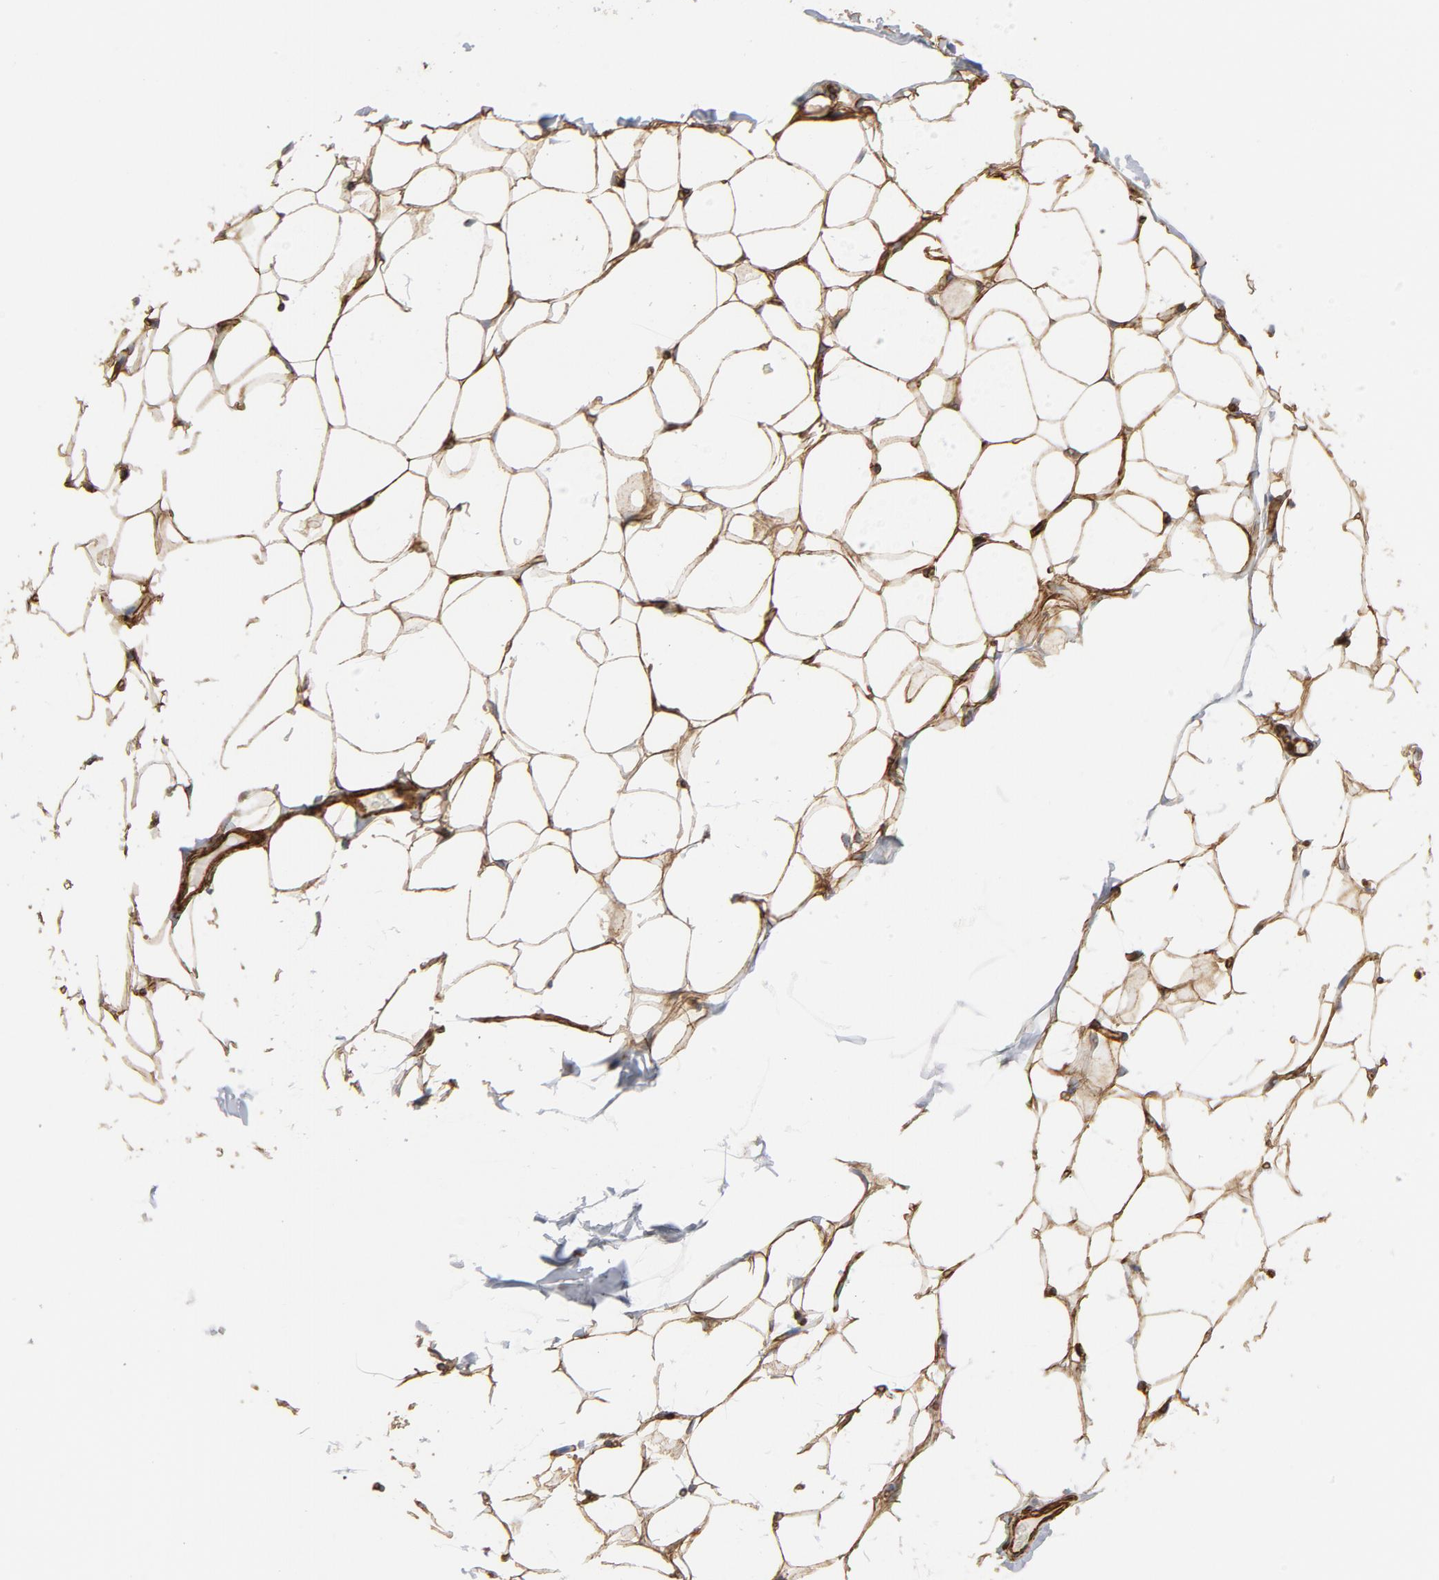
{"staining": {"intensity": "strong", "quantity": ">75%", "location": "cytoplasmic/membranous"}, "tissue": "adipose tissue", "cell_type": "Adipocytes", "image_type": "normal", "snomed": [{"axis": "morphology", "description": "Normal tissue, NOS"}, {"axis": "topography", "description": "Soft tissue"}], "caption": "The image displays staining of unremarkable adipose tissue, revealing strong cytoplasmic/membranous protein expression (brown color) within adipocytes.", "gene": "GNG2", "patient": {"sex": "male", "age": 26}}